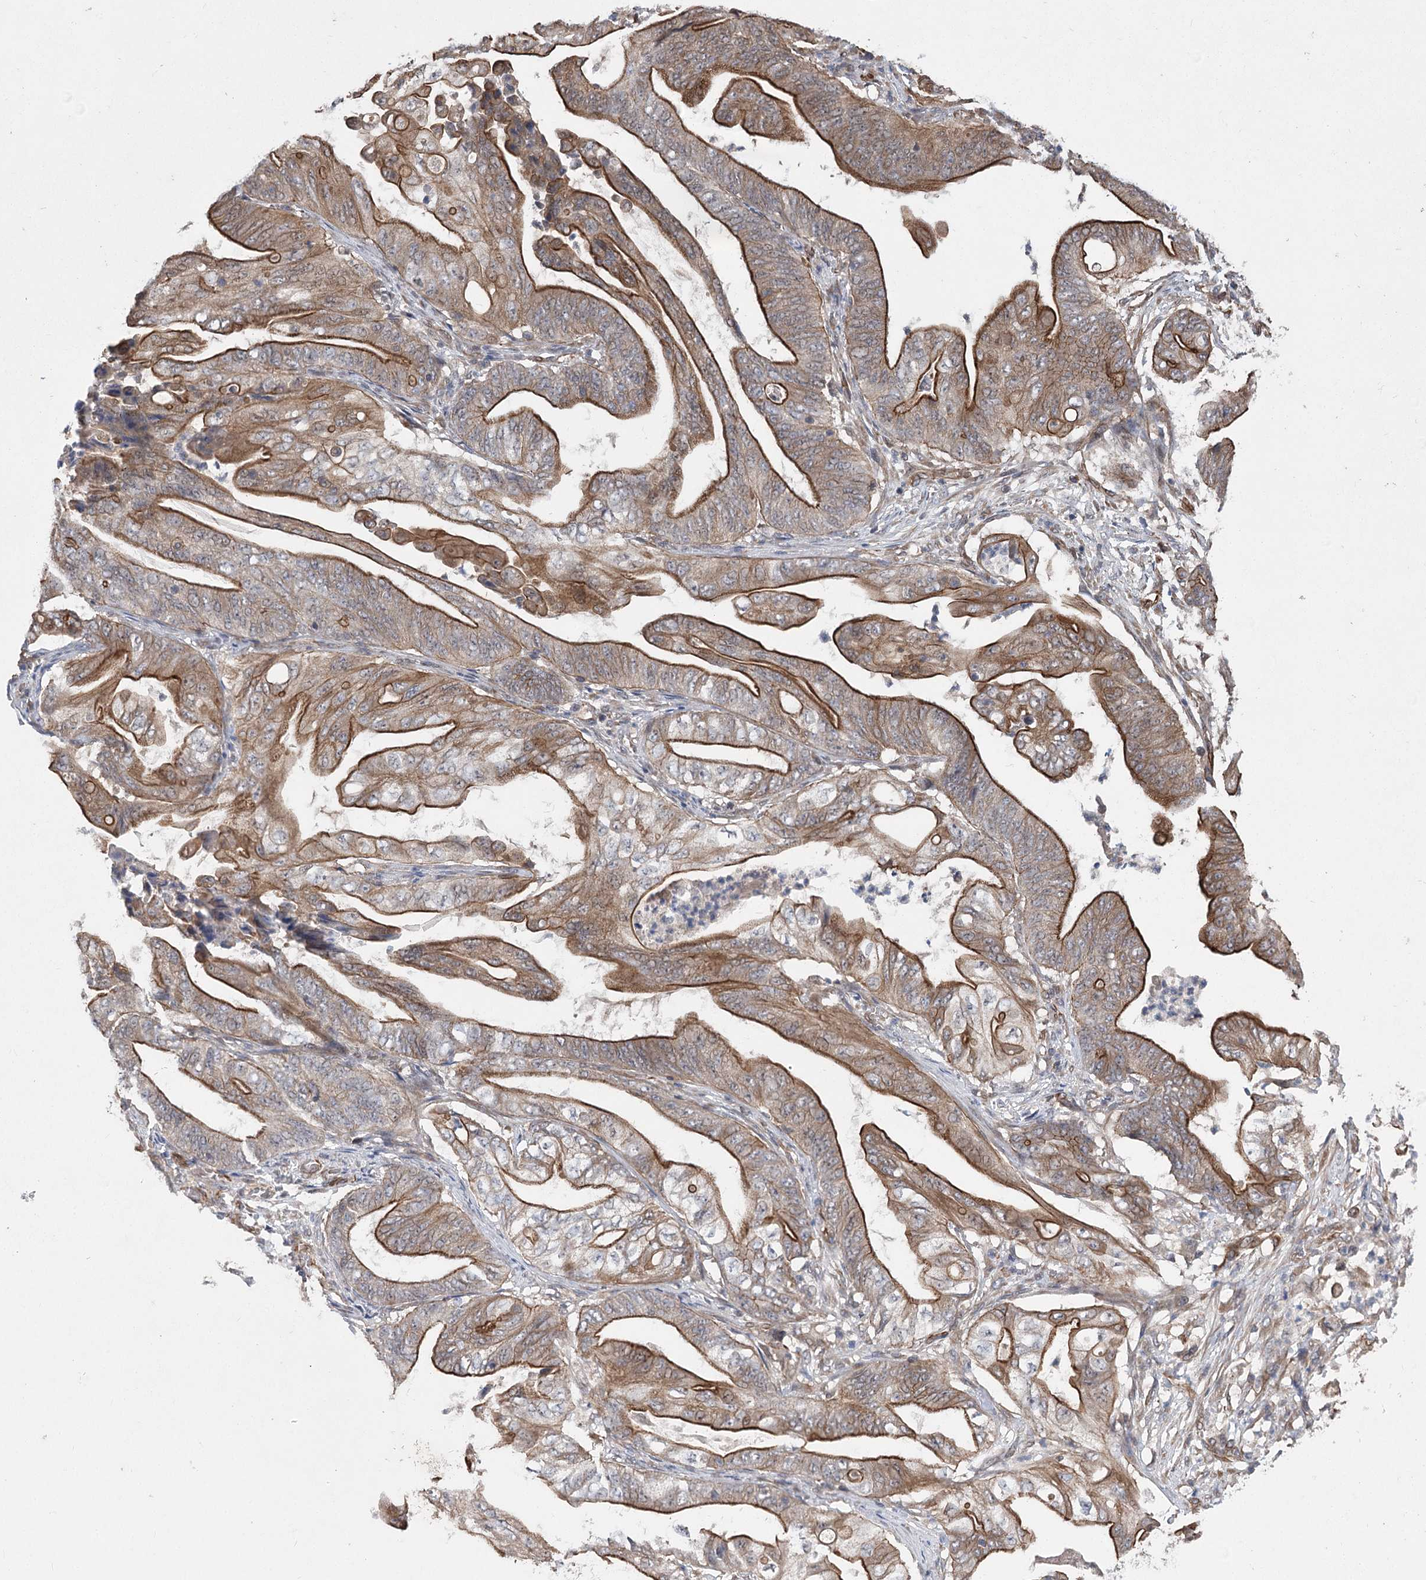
{"staining": {"intensity": "strong", "quantity": ">75%", "location": "cytoplasmic/membranous"}, "tissue": "stomach cancer", "cell_type": "Tumor cells", "image_type": "cancer", "snomed": [{"axis": "morphology", "description": "Adenocarcinoma, NOS"}, {"axis": "topography", "description": "Stomach"}], "caption": "This is a histology image of immunohistochemistry staining of adenocarcinoma (stomach), which shows strong expression in the cytoplasmic/membranous of tumor cells.", "gene": "RWDD4", "patient": {"sex": "female", "age": 73}}